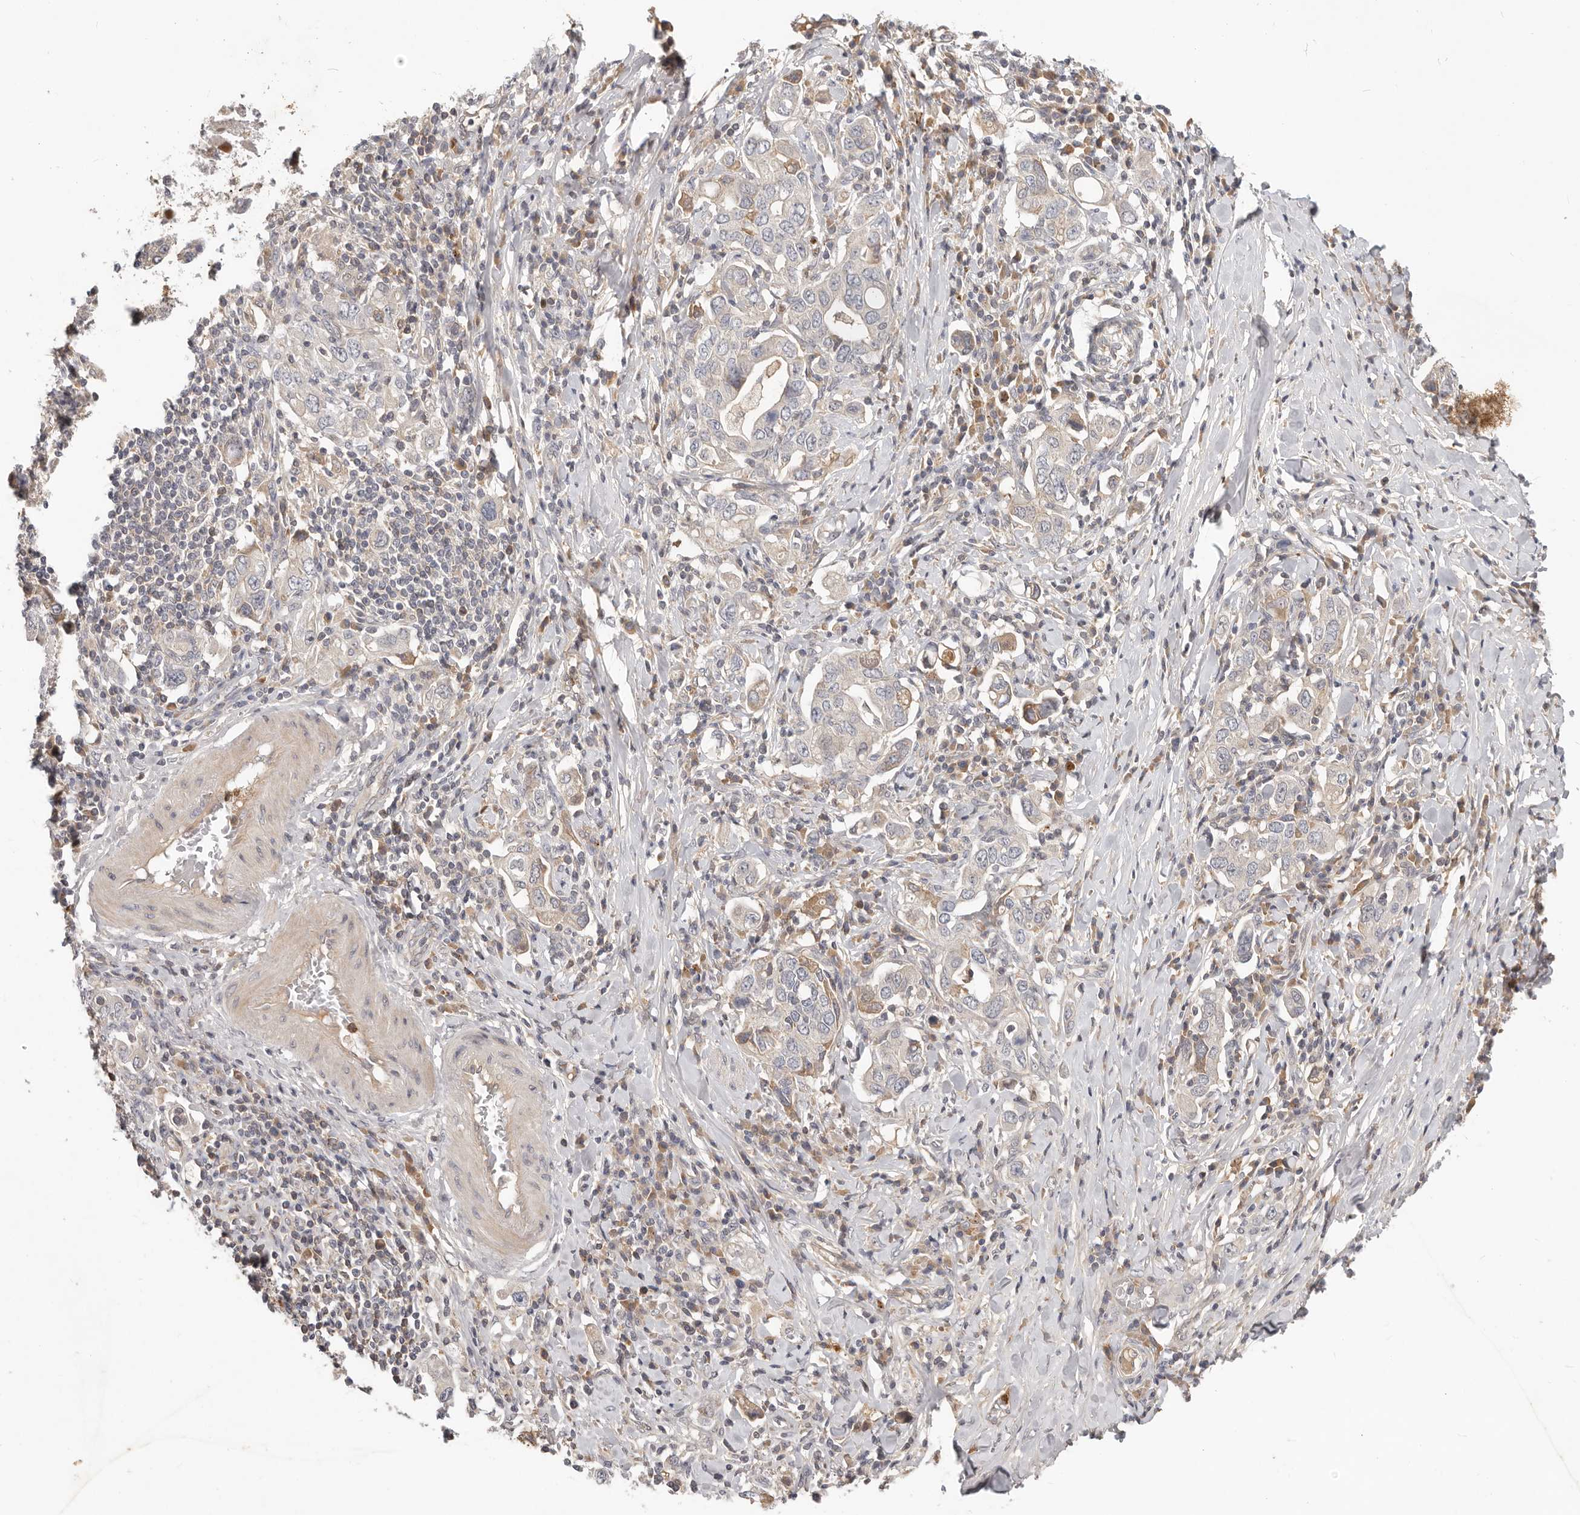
{"staining": {"intensity": "weak", "quantity": "<25%", "location": "cytoplasmic/membranous"}, "tissue": "stomach cancer", "cell_type": "Tumor cells", "image_type": "cancer", "snomed": [{"axis": "morphology", "description": "Adenocarcinoma, NOS"}, {"axis": "topography", "description": "Stomach, upper"}], "caption": "Immunohistochemistry micrograph of adenocarcinoma (stomach) stained for a protein (brown), which displays no staining in tumor cells.", "gene": "USP49", "patient": {"sex": "male", "age": 62}}